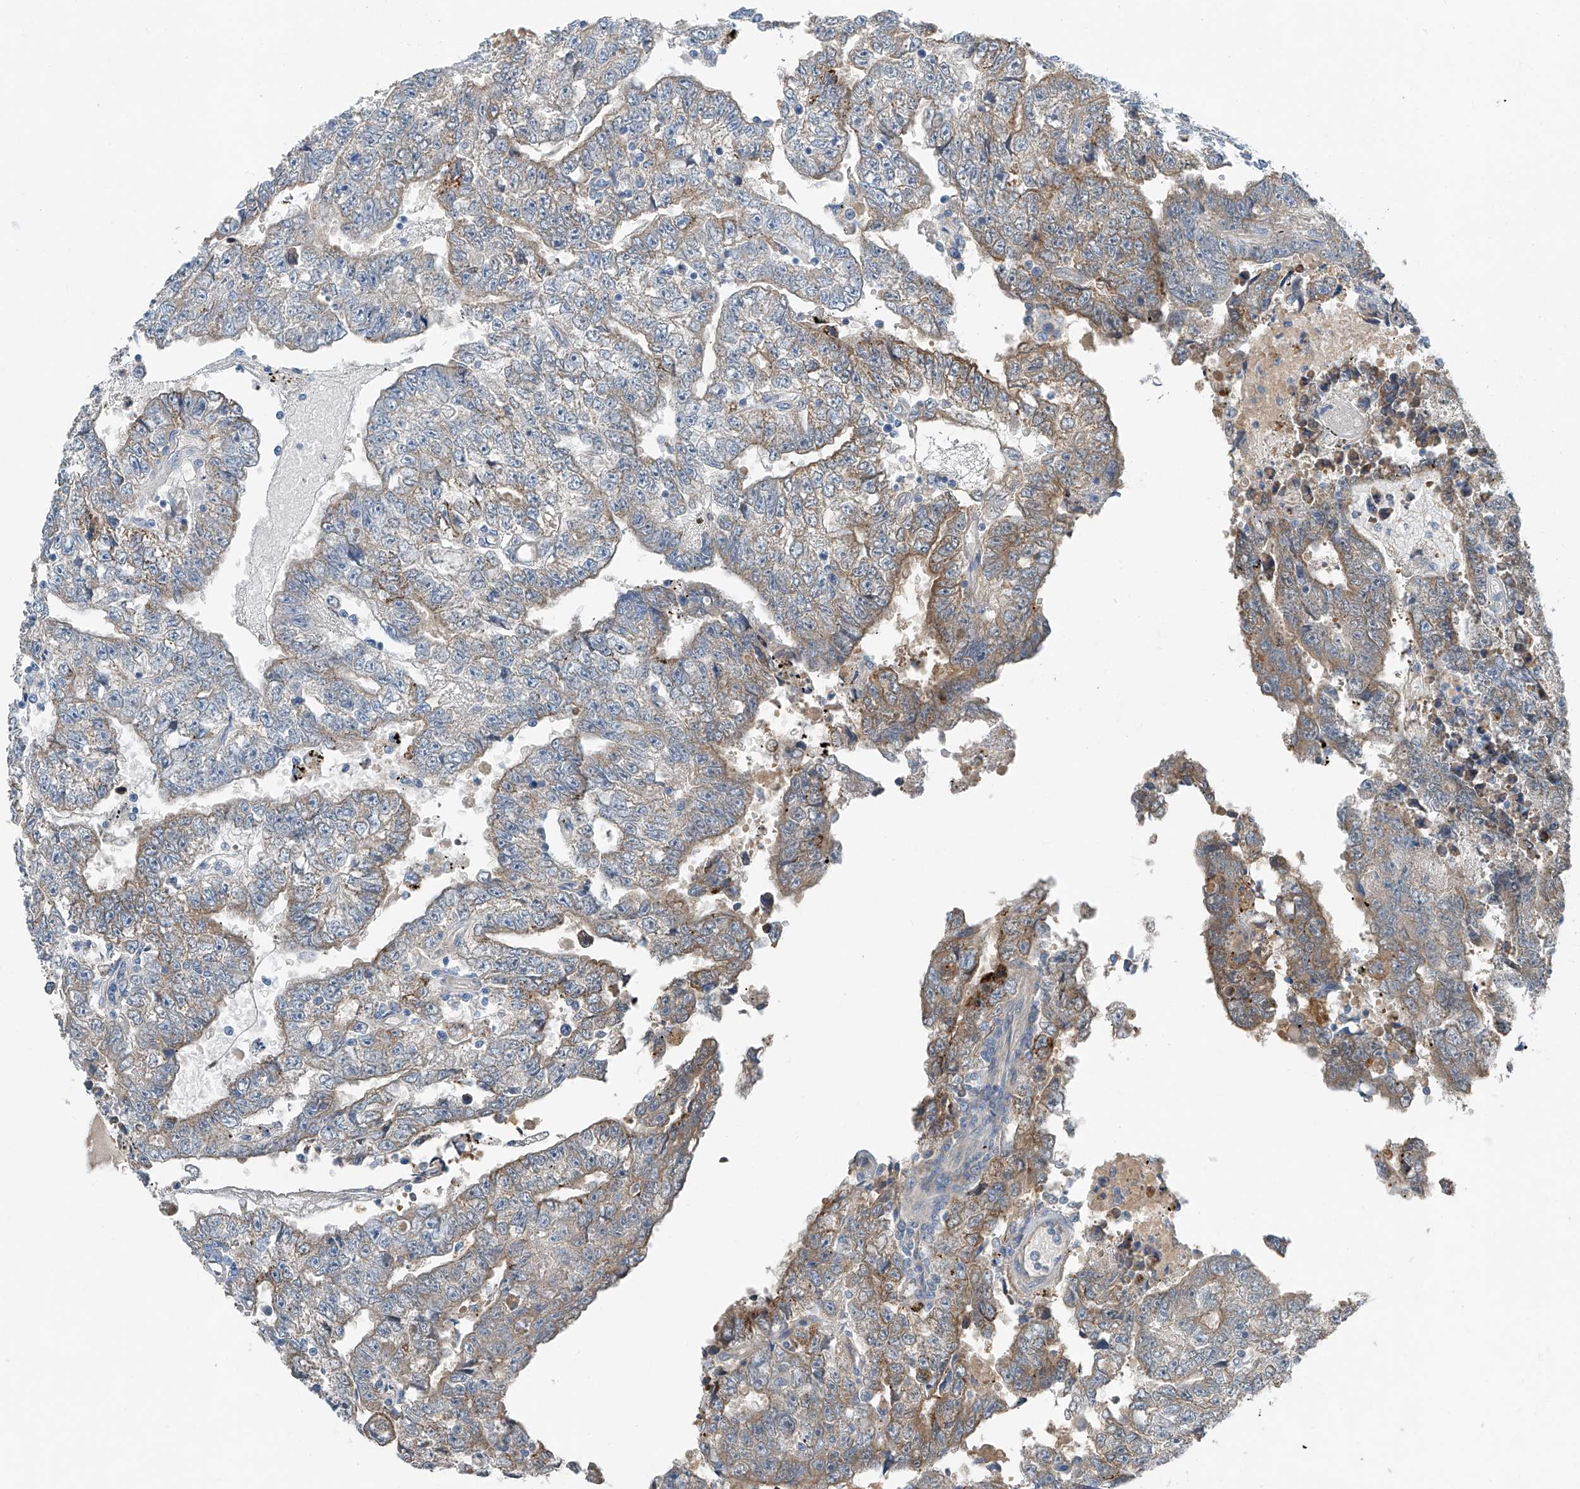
{"staining": {"intensity": "moderate", "quantity": "25%-75%", "location": "cytoplasmic/membranous"}, "tissue": "testis cancer", "cell_type": "Tumor cells", "image_type": "cancer", "snomed": [{"axis": "morphology", "description": "Carcinoma, Embryonal, NOS"}, {"axis": "topography", "description": "Testis"}], "caption": "This is a photomicrograph of IHC staining of testis embryonal carcinoma, which shows moderate staining in the cytoplasmic/membranous of tumor cells.", "gene": "MDGA1", "patient": {"sex": "male", "age": 25}}